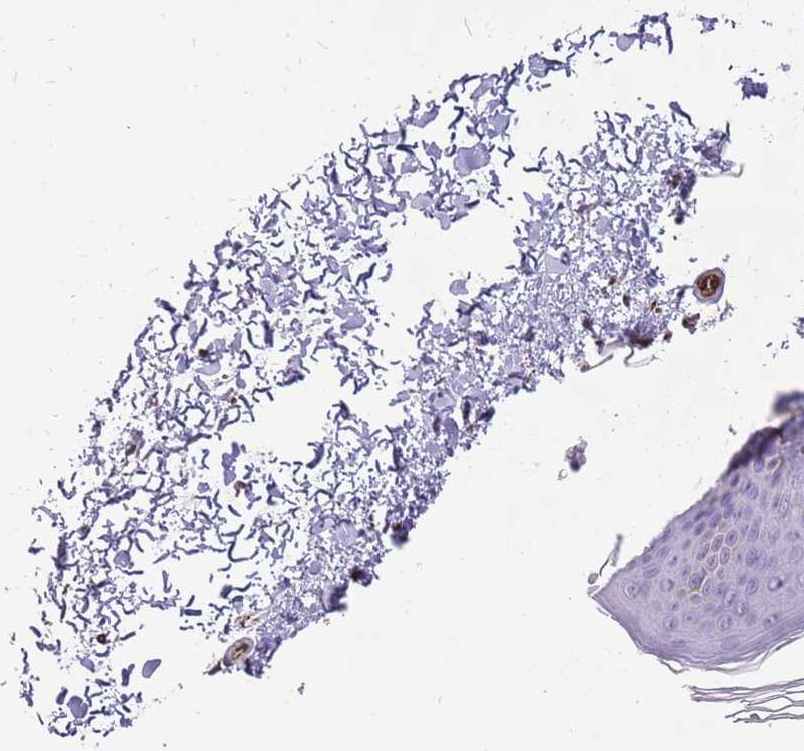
{"staining": {"intensity": "negative", "quantity": "none", "location": "none"}, "tissue": "skin", "cell_type": "Fibroblasts", "image_type": "normal", "snomed": [{"axis": "morphology", "description": "Normal tissue, NOS"}, {"axis": "topography", "description": "Skin"}], "caption": "IHC of unremarkable human skin demonstrates no positivity in fibroblasts. The staining is performed using DAB brown chromogen with nuclei counter-stained in using hematoxylin.", "gene": "ENSG00000271254", "patient": {"sex": "female", "age": 27}}